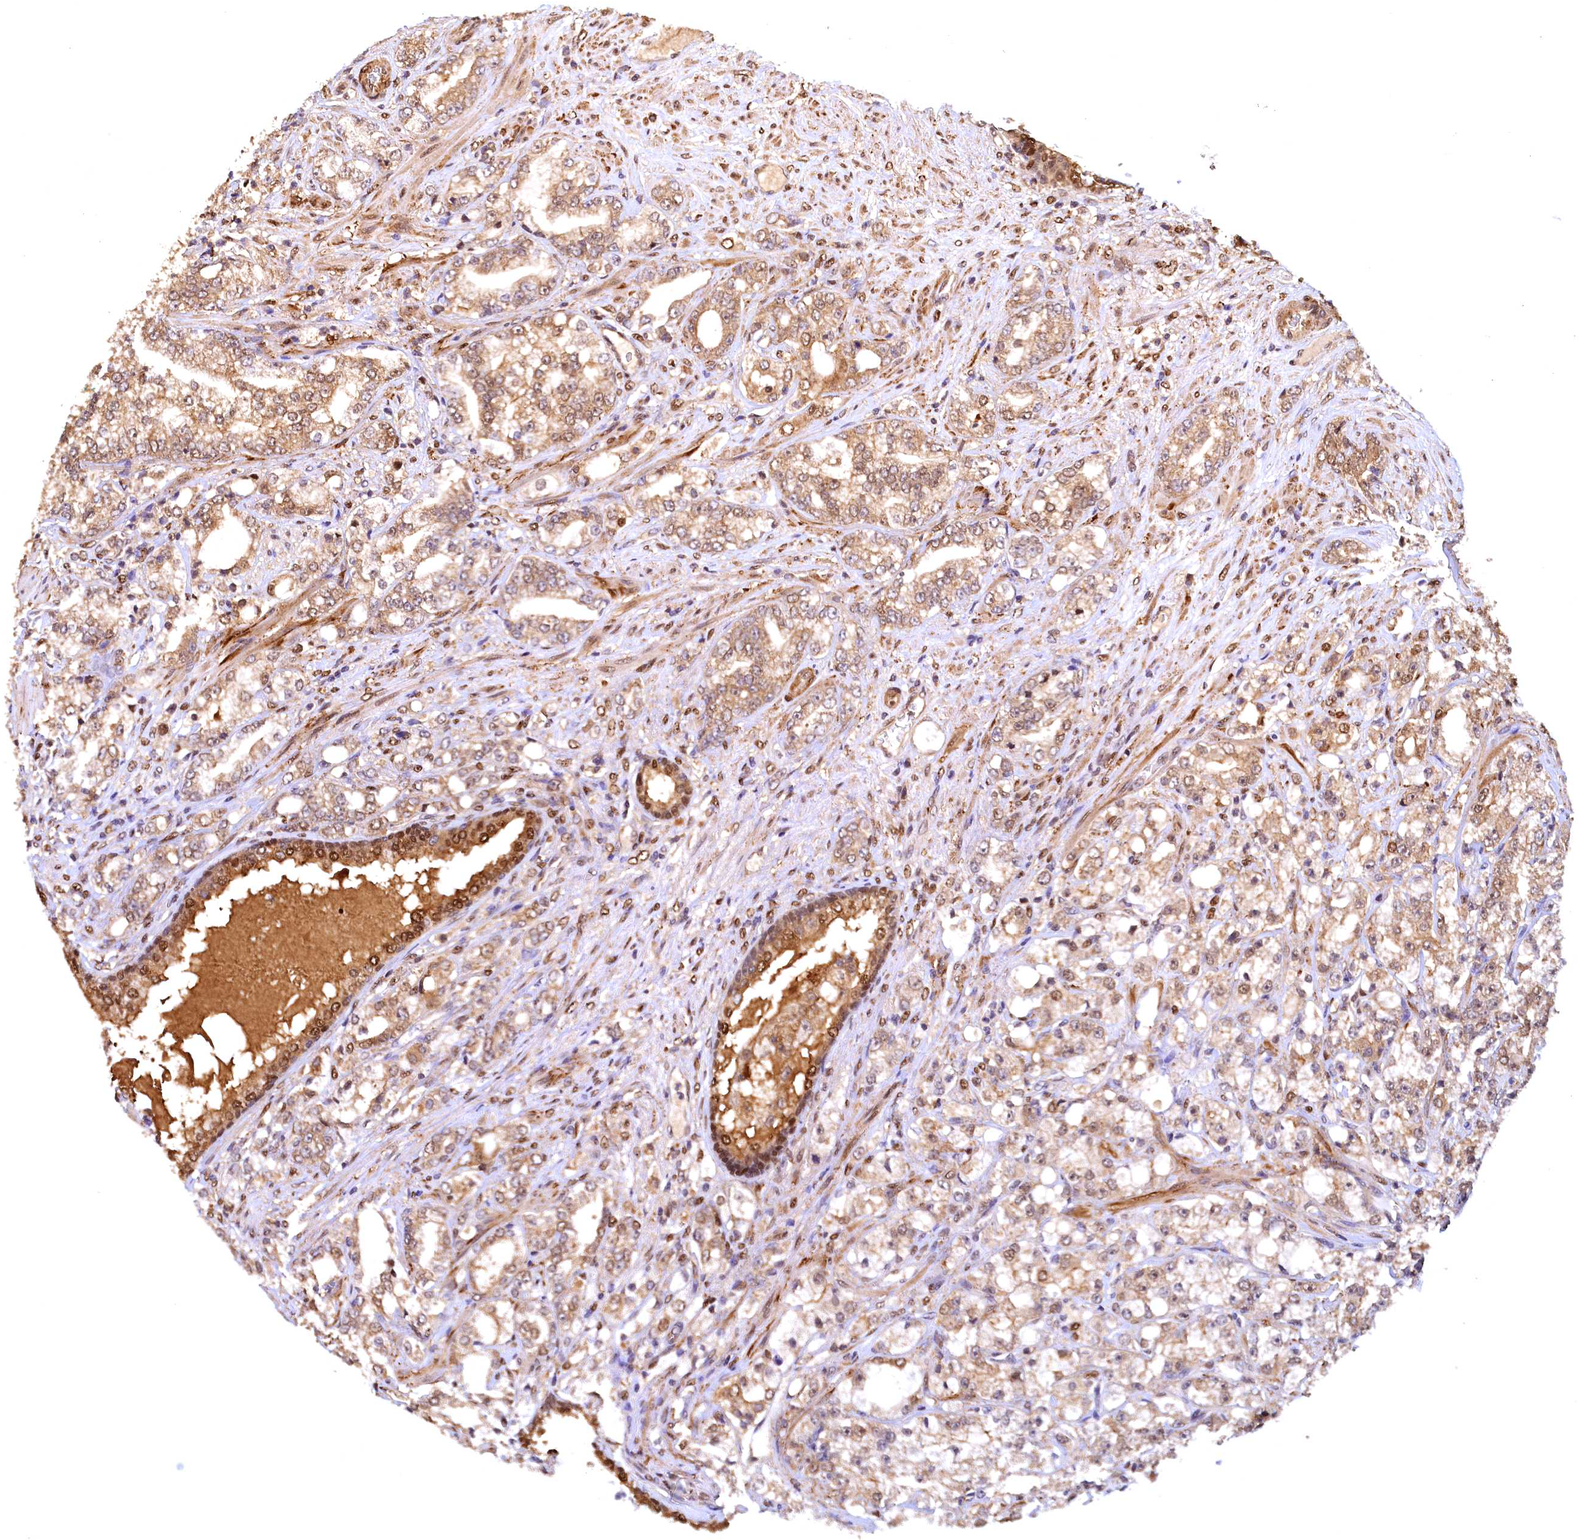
{"staining": {"intensity": "moderate", "quantity": "25%-75%", "location": "cytoplasmic/membranous,nuclear"}, "tissue": "prostate cancer", "cell_type": "Tumor cells", "image_type": "cancer", "snomed": [{"axis": "morphology", "description": "Adenocarcinoma, High grade"}, {"axis": "topography", "description": "Prostate"}], "caption": "Immunohistochemical staining of human prostate cancer exhibits medium levels of moderate cytoplasmic/membranous and nuclear staining in approximately 25%-75% of tumor cells. Immunohistochemistry stains the protein of interest in brown and the nuclei are stained blue.", "gene": "UBL7", "patient": {"sex": "male", "age": 64}}